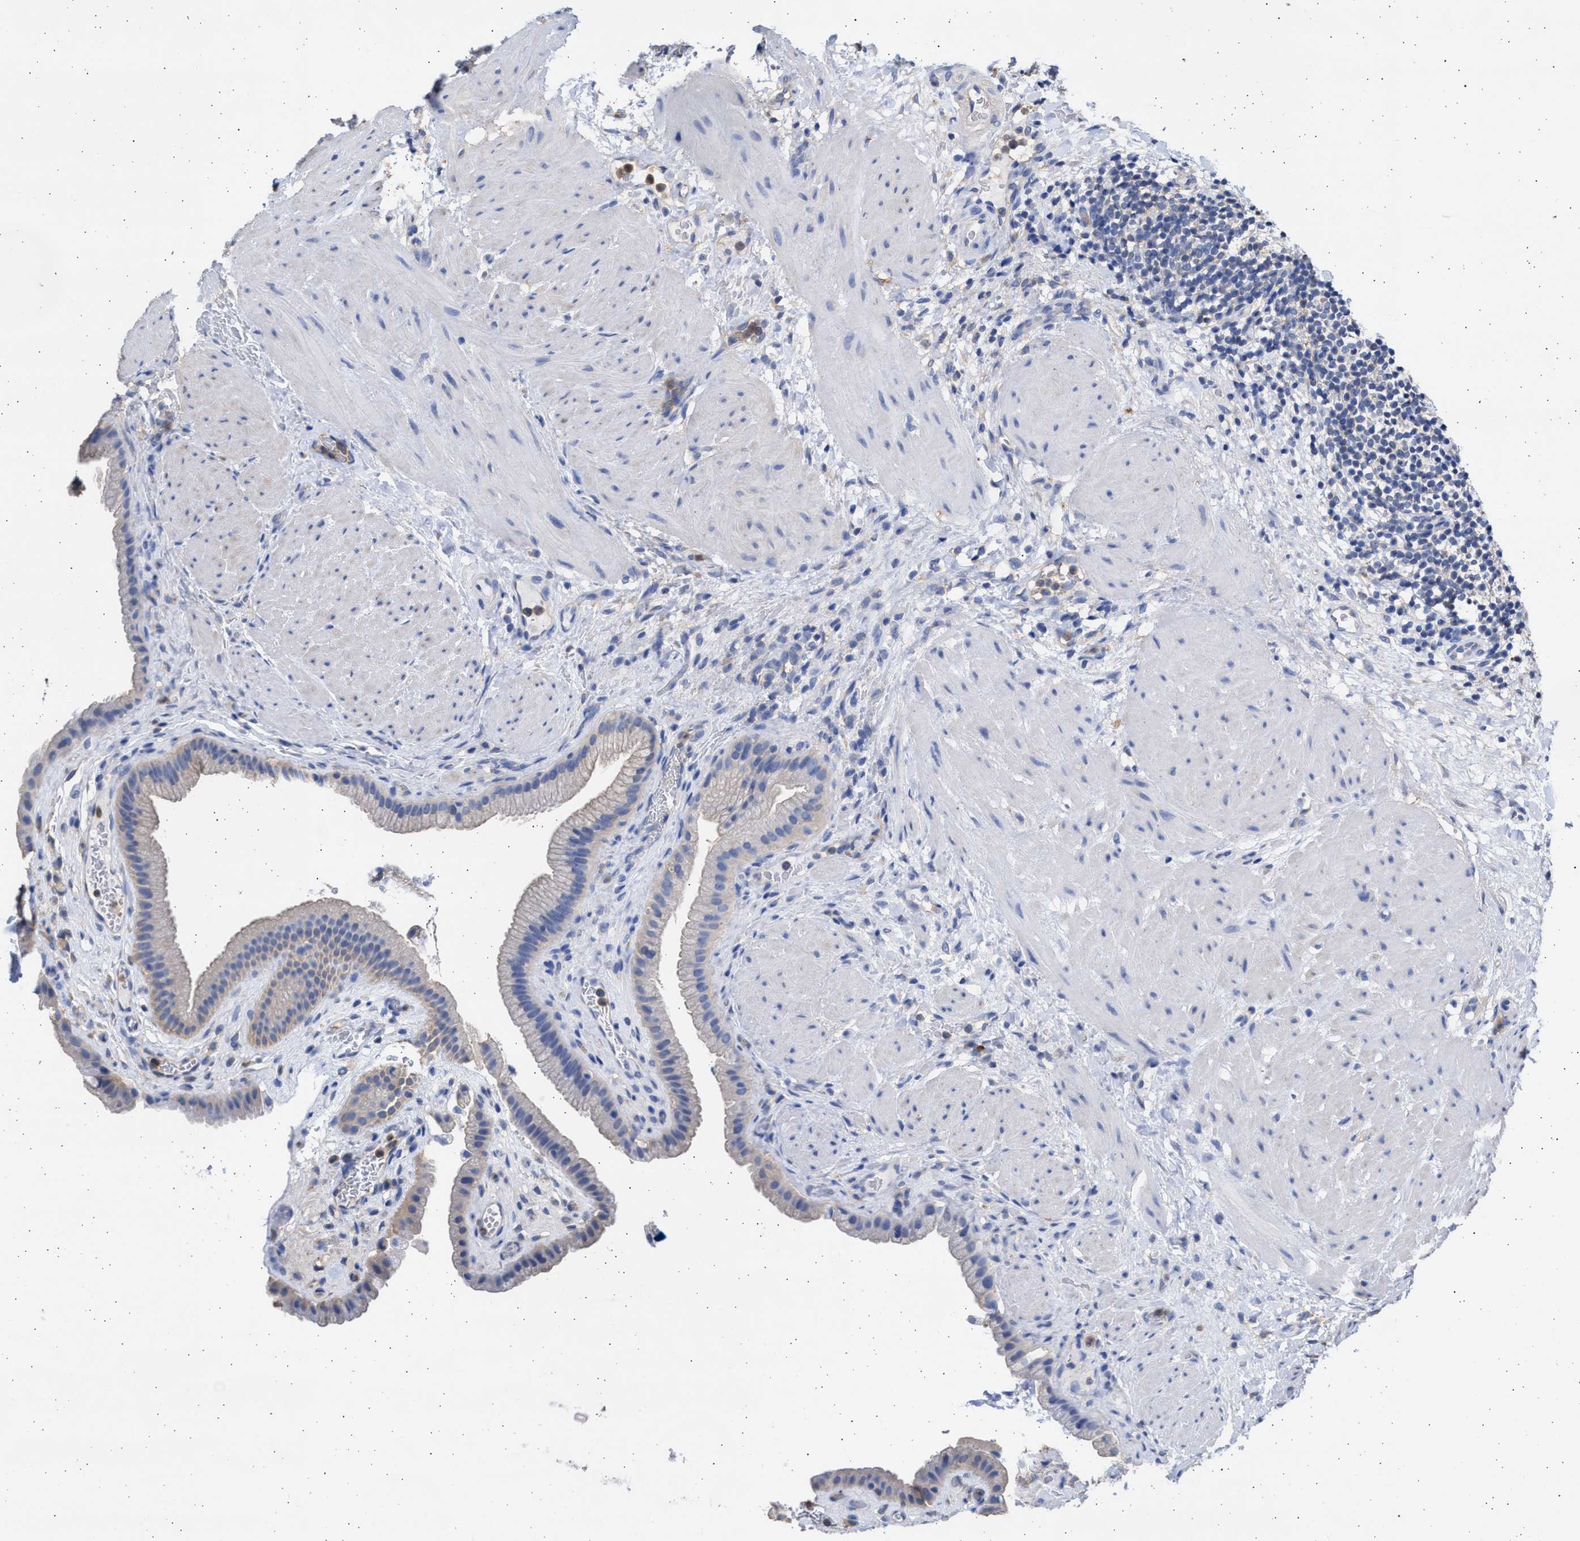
{"staining": {"intensity": "weak", "quantity": "25%-75%", "location": "cytoplasmic/membranous"}, "tissue": "gallbladder", "cell_type": "Glandular cells", "image_type": "normal", "snomed": [{"axis": "morphology", "description": "Normal tissue, NOS"}, {"axis": "topography", "description": "Gallbladder"}], "caption": "DAB immunohistochemical staining of benign gallbladder displays weak cytoplasmic/membranous protein expression in about 25%-75% of glandular cells. Immunohistochemistry (ihc) stains the protein in brown and the nuclei are stained blue.", "gene": "ALDOC", "patient": {"sex": "male", "age": 49}}